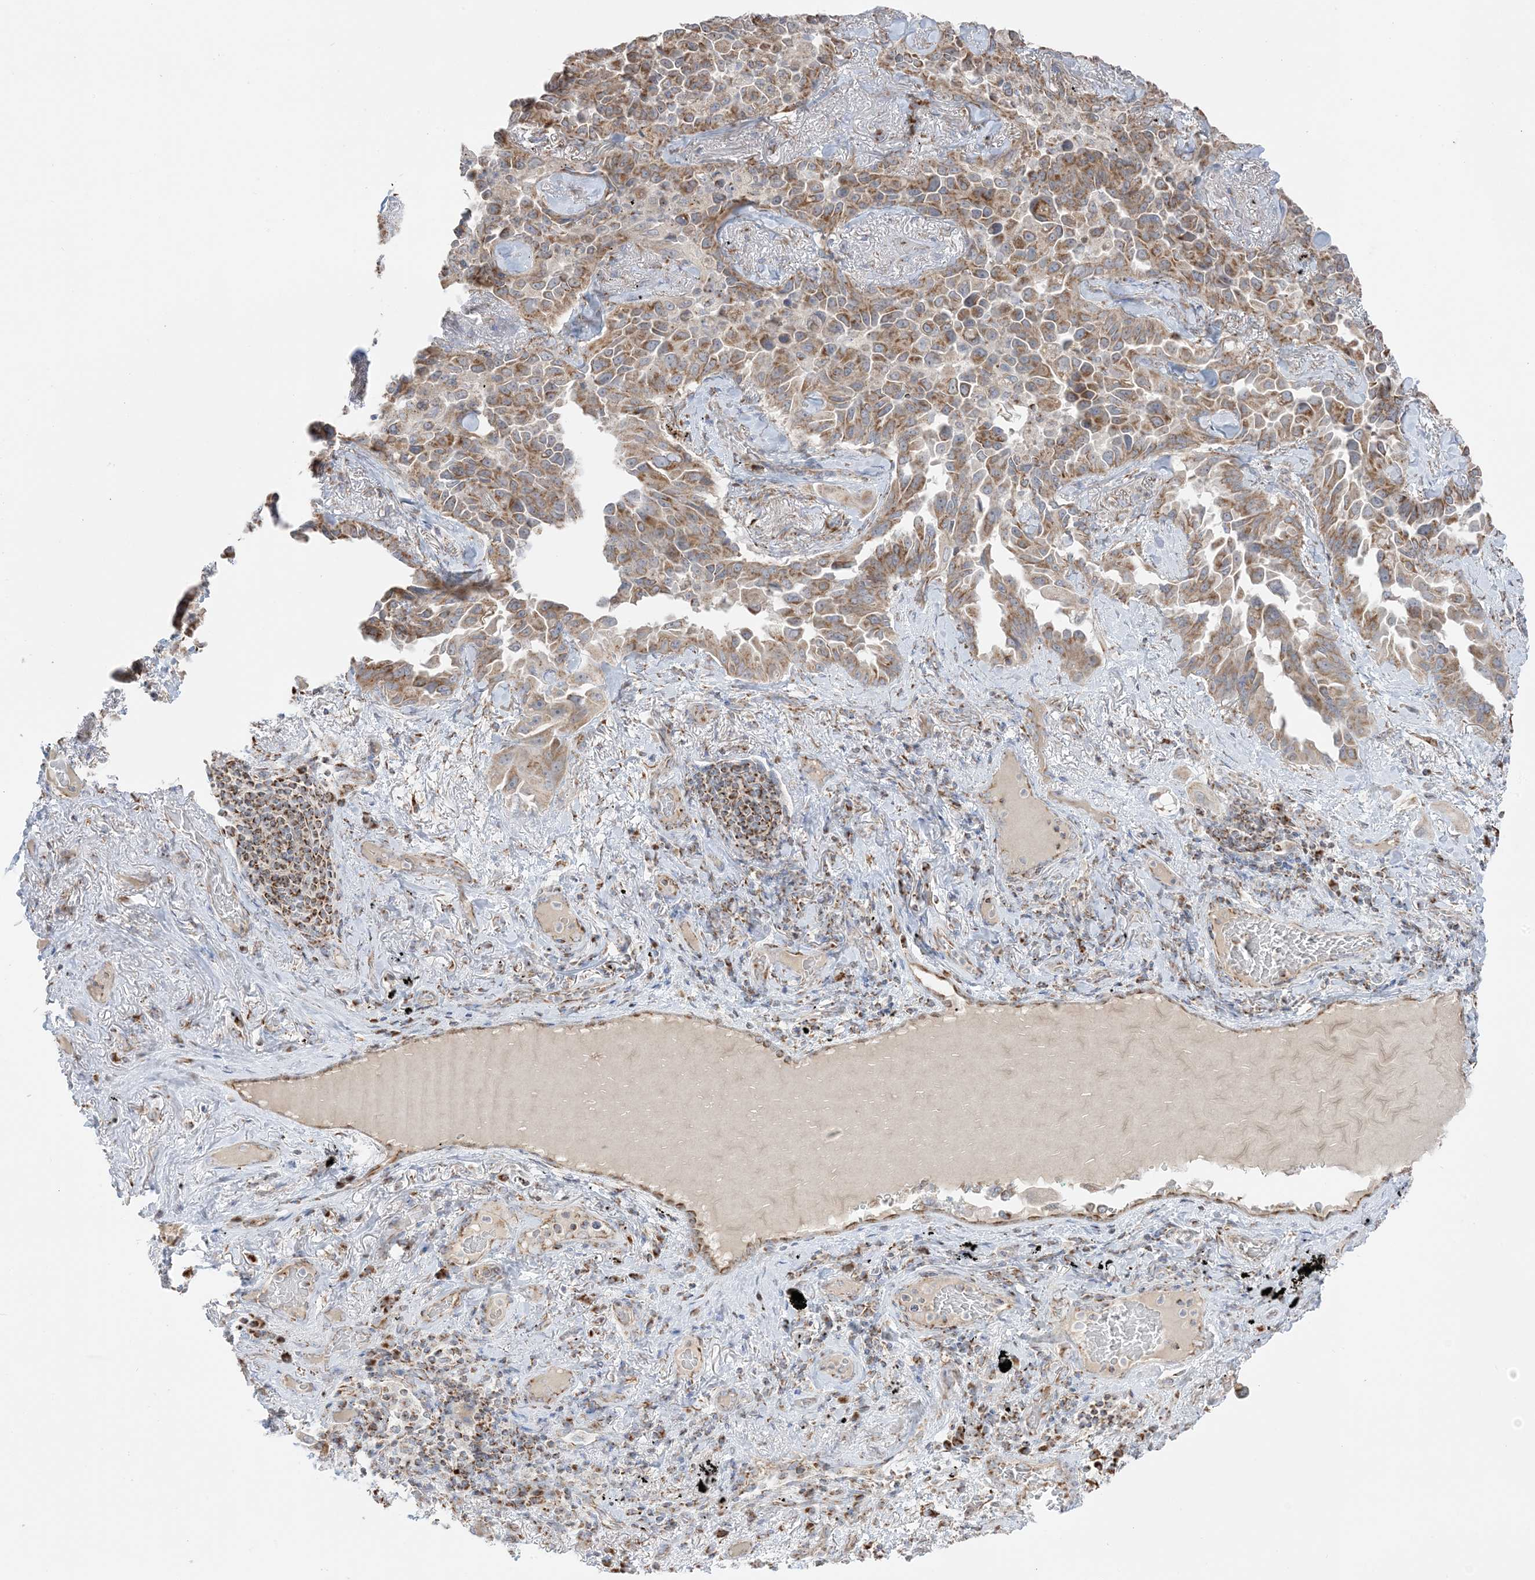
{"staining": {"intensity": "moderate", "quantity": "25%-75%", "location": "cytoplasmic/membranous"}, "tissue": "lung cancer", "cell_type": "Tumor cells", "image_type": "cancer", "snomed": [{"axis": "morphology", "description": "Adenocarcinoma, NOS"}, {"axis": "topography", "description": "Lung"}], "caption": "Tumor cells exhibit medium levels of moderate cytoplasmic/membranous staining in approximately 25%-75% of cells in lung adenocarcinoma.", "gene": "SLC25A12", "patient": {"sex": "female", "age": 67}}